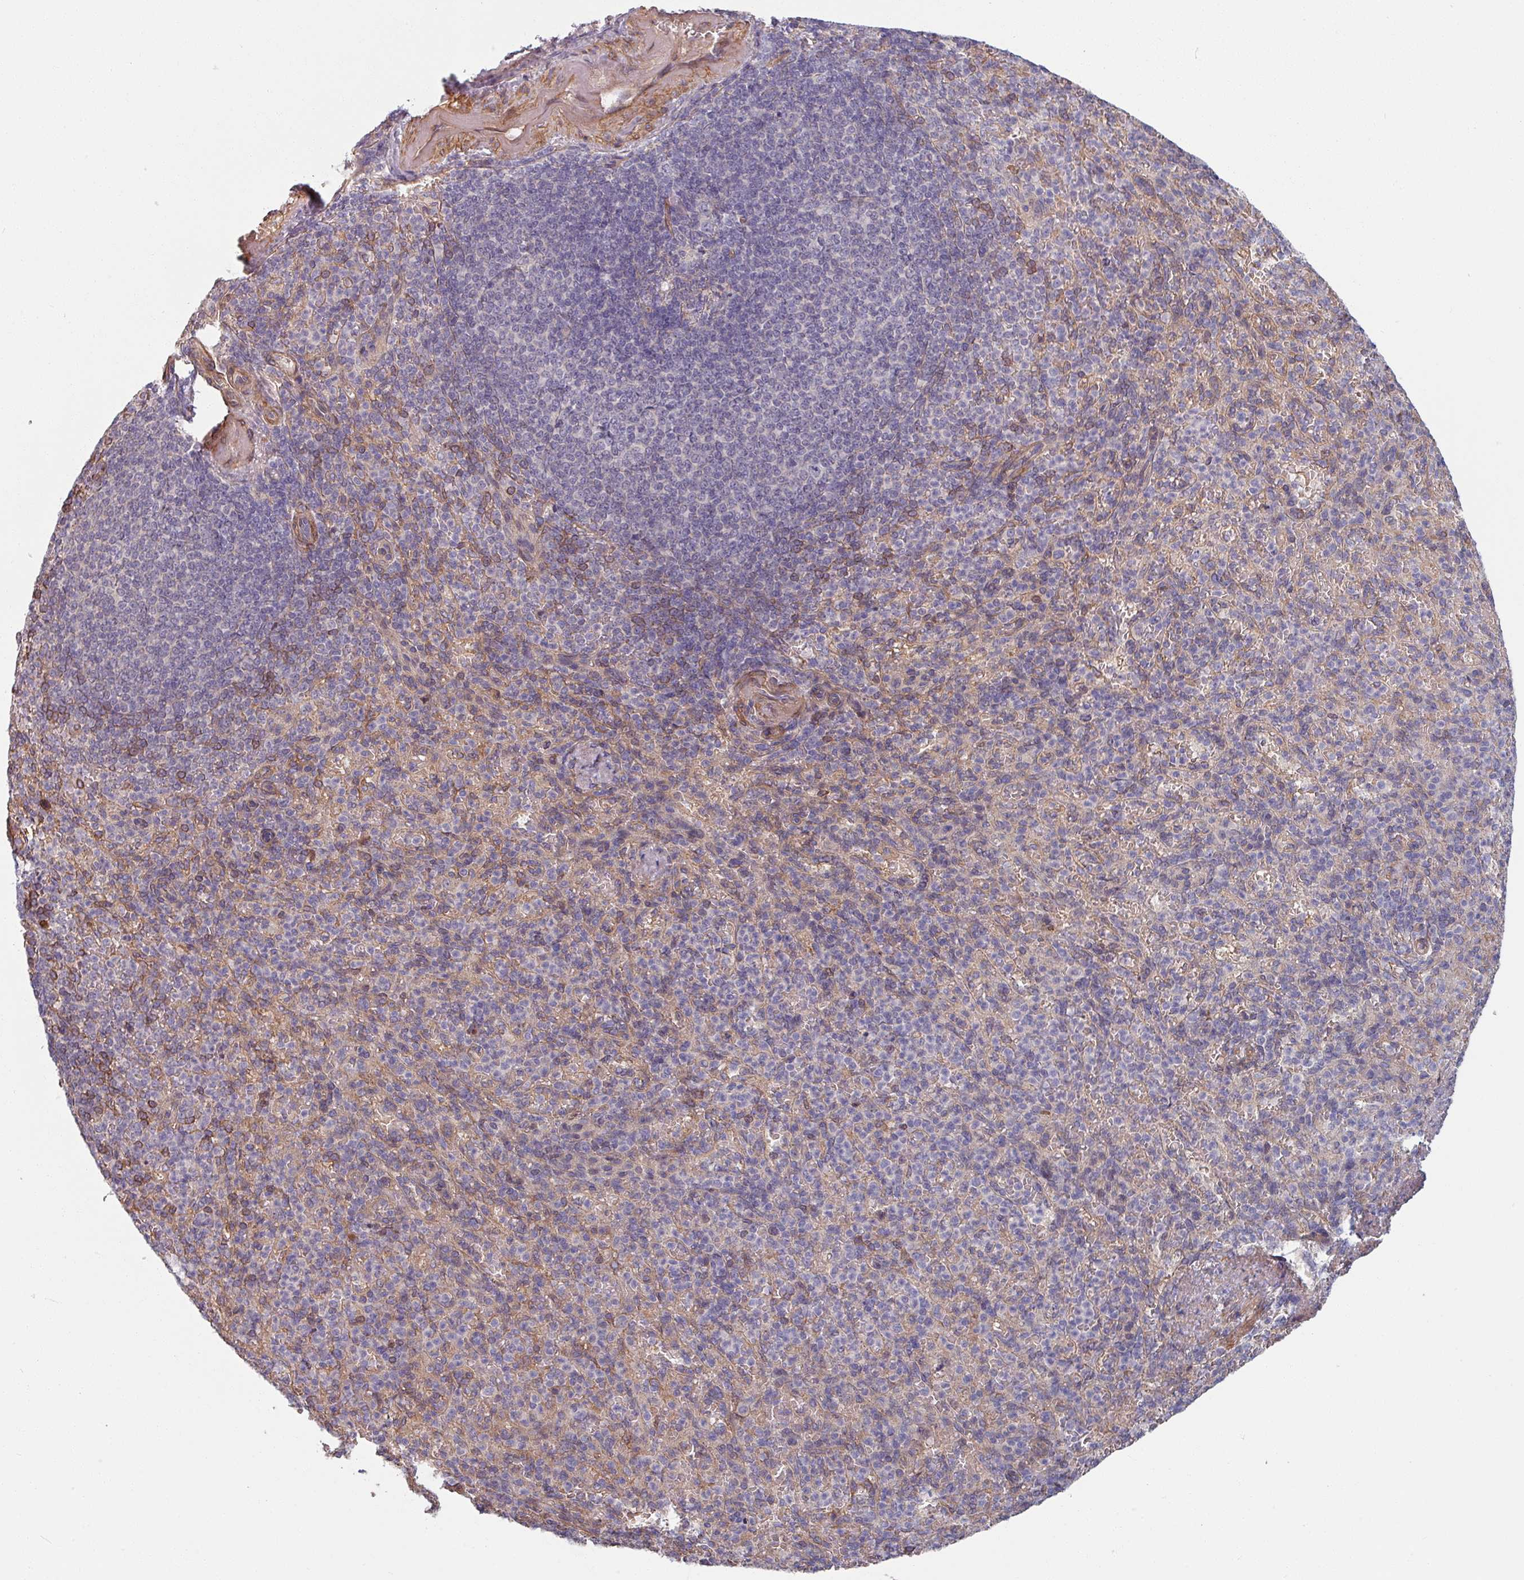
{"staining": {"intensity": "negative", "quantity": "none", "location": "none"}, "tissue": "spleen", "cell_type": "Cells in red pulp", "image_type": "normal", "snomed": [{"axis": "morphology", "description": "Normal tissue, NOS"}, {"axis": "topography", "description": "Spleen"}], "caption": "Immunohistochemistry of unremarkable human spleen shows no expression in cells in red pulp.", "gene": "C4BPB", "patient": {"sex": "female", "age": 74}}